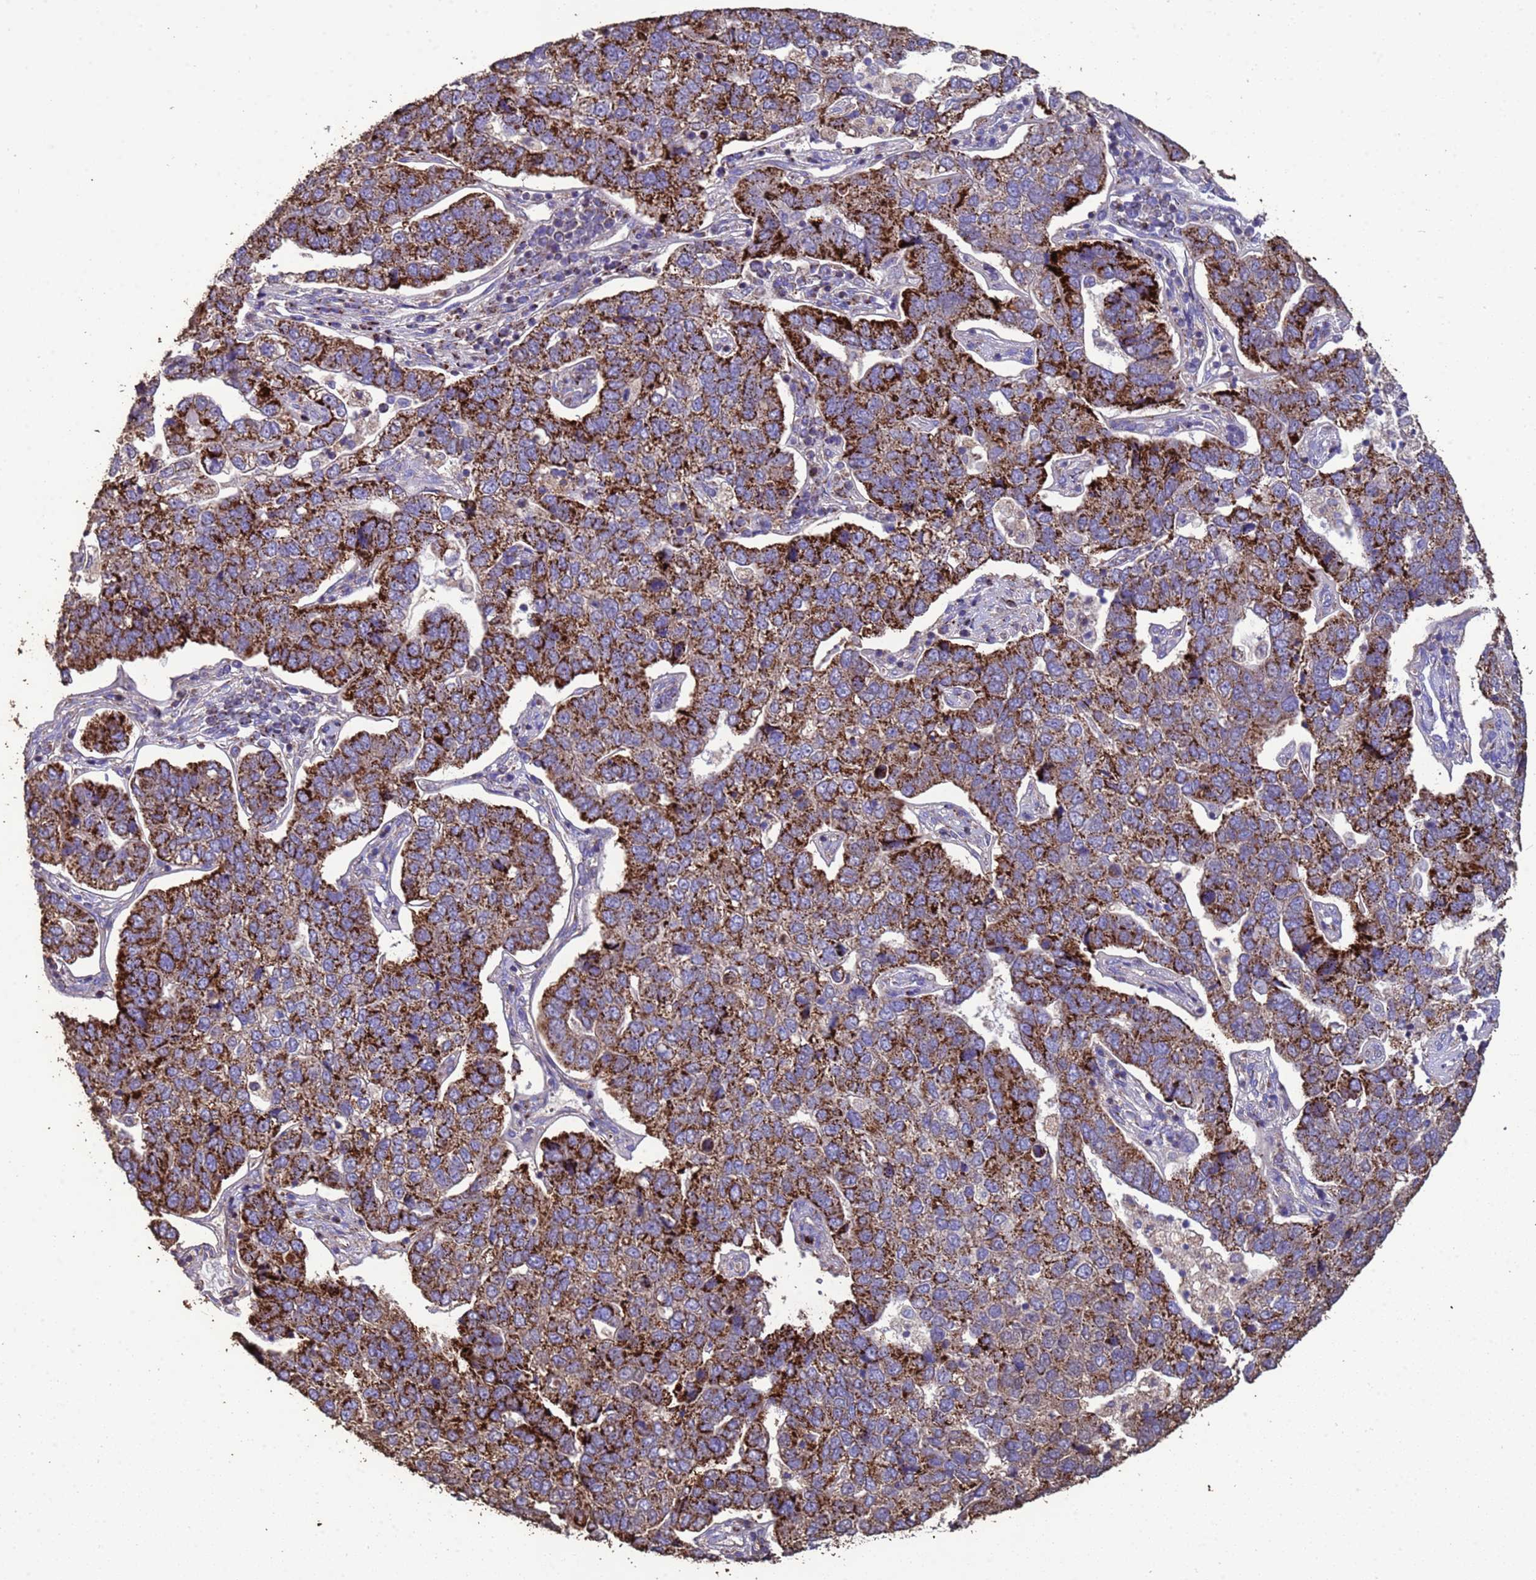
{"staining": {"intensity": "strong", "quantity": ">75%", "location": "cytoplasmic/membranous"}, "tissue": "pancreatic cancer", "cell_type": "Tumor cells", "image_type": "cancer", "snomed": [{"axis": "morphology", "description": "Adenocarcinoma, NOS"}, {"axis": "topography", "description": "Pancreas"}], "caption": "A histopathology image of pancreatic adenocarcinoma stained for a protein demonstrates strong cytoplasmic/membranous brown staining in tumor cells. (Stains: DAB (3,3'-diaminobenzidine) in brown, nuclei in blue, Microscopy: brightfield microscopy at high magnification).", "gene": "ZNFX1", "patient": {"sex": "female", "age": 61}}